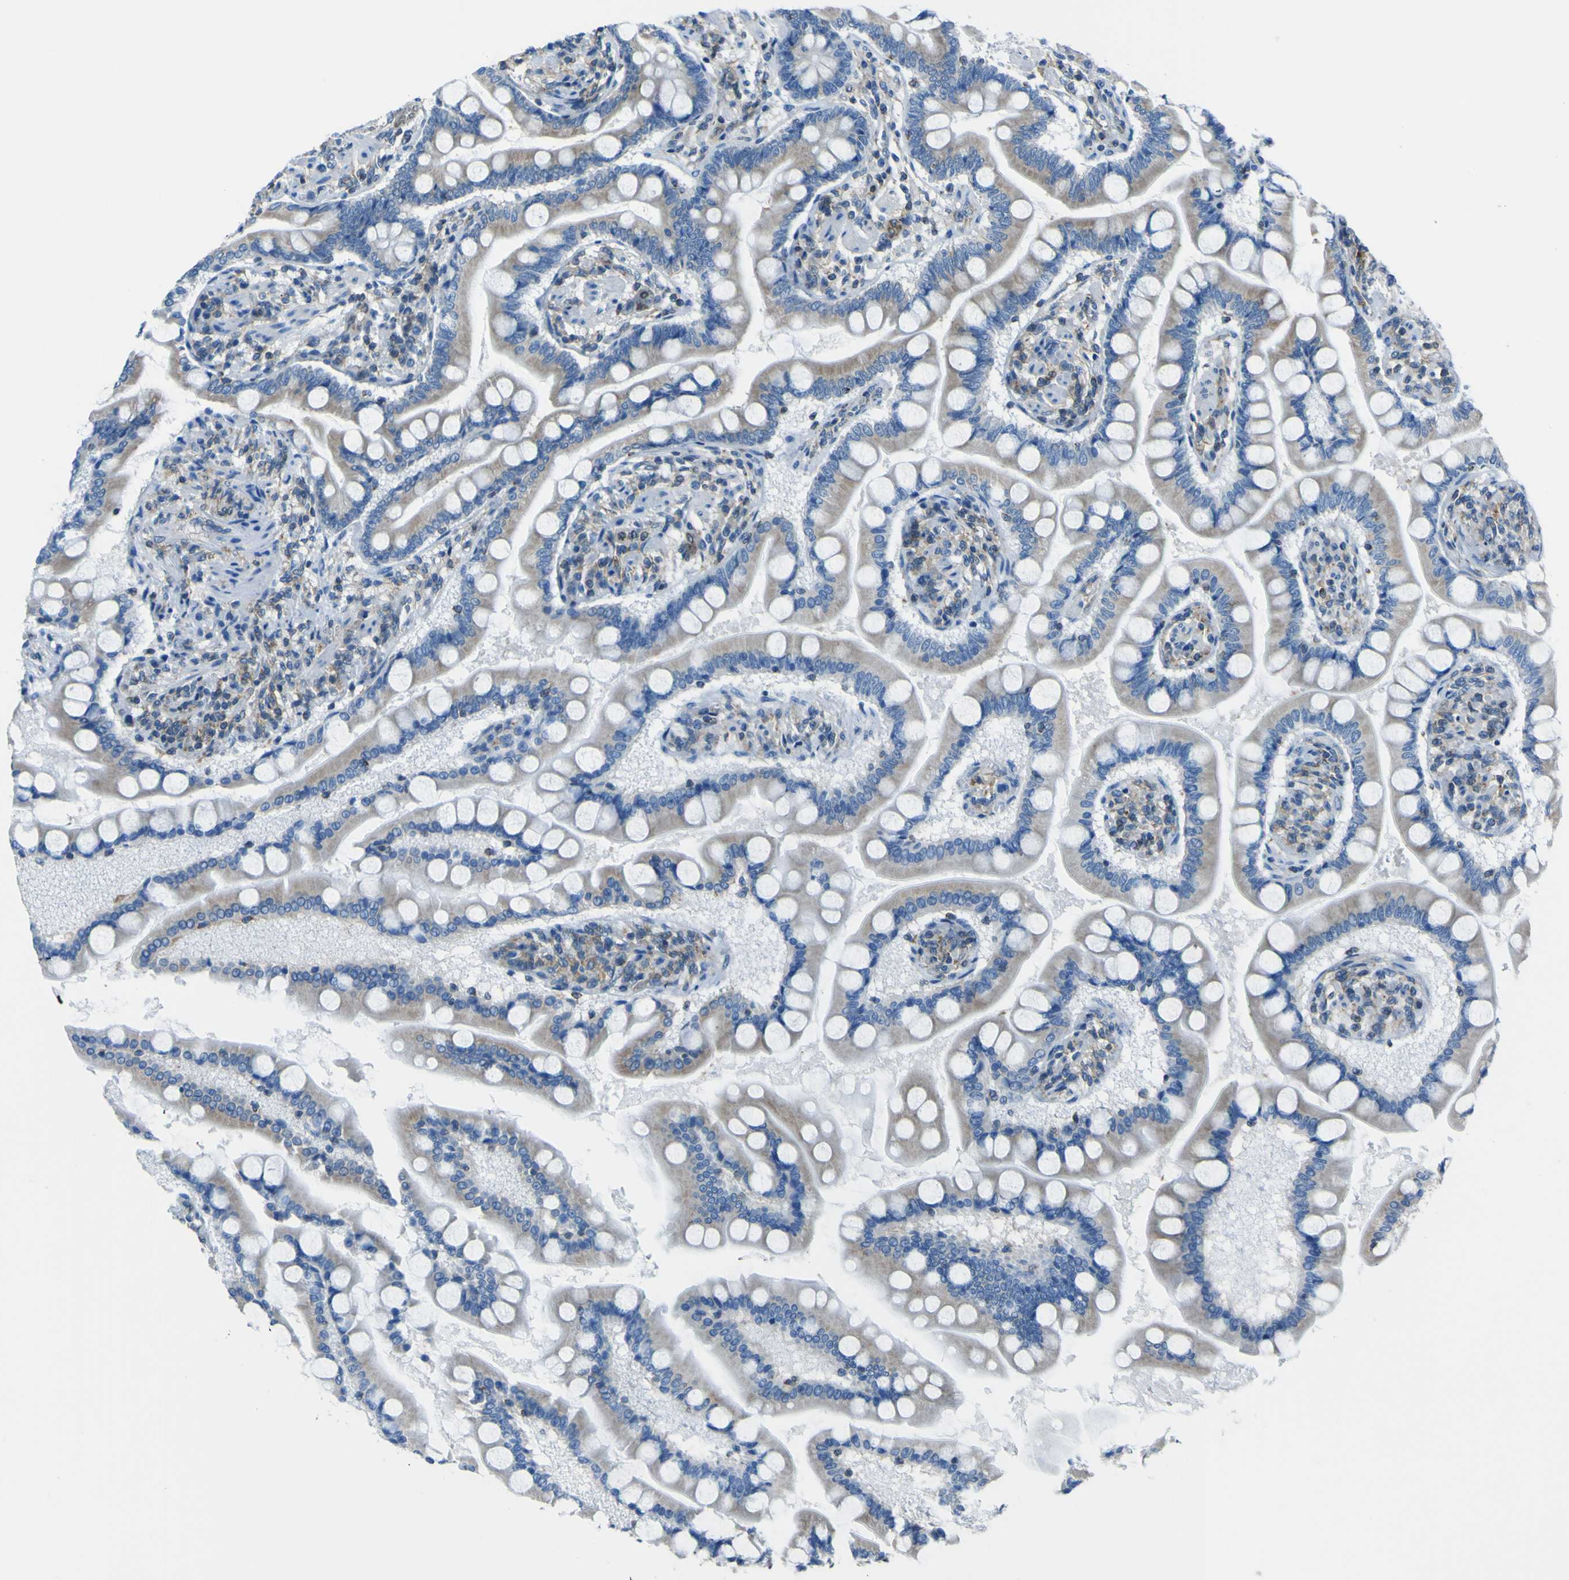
{"staining": {"intensity": "moderate", "quantity": "25%-75%", "location": "cytoplasmic/membranous"}, "tissue": "small intestine", "cell_type": "Glandular cells", "image_type": "normal", "snomed": [{"axis": "morphology", "description": "Normal tissue, NOS"}, {"axis": "topography", "description": "Small intestine"}], "caption": "IHC micrograph of benign small intestine: small intestine stained using IHC exhibits medium levels of moderate protein expression localized specifically in the cytoplasmic/membranous of glandular cells, appearing as a cytoplasmic/membranous brown color.", "gene": "STIM1", "patient": {"sex": "male", "age": 41}}